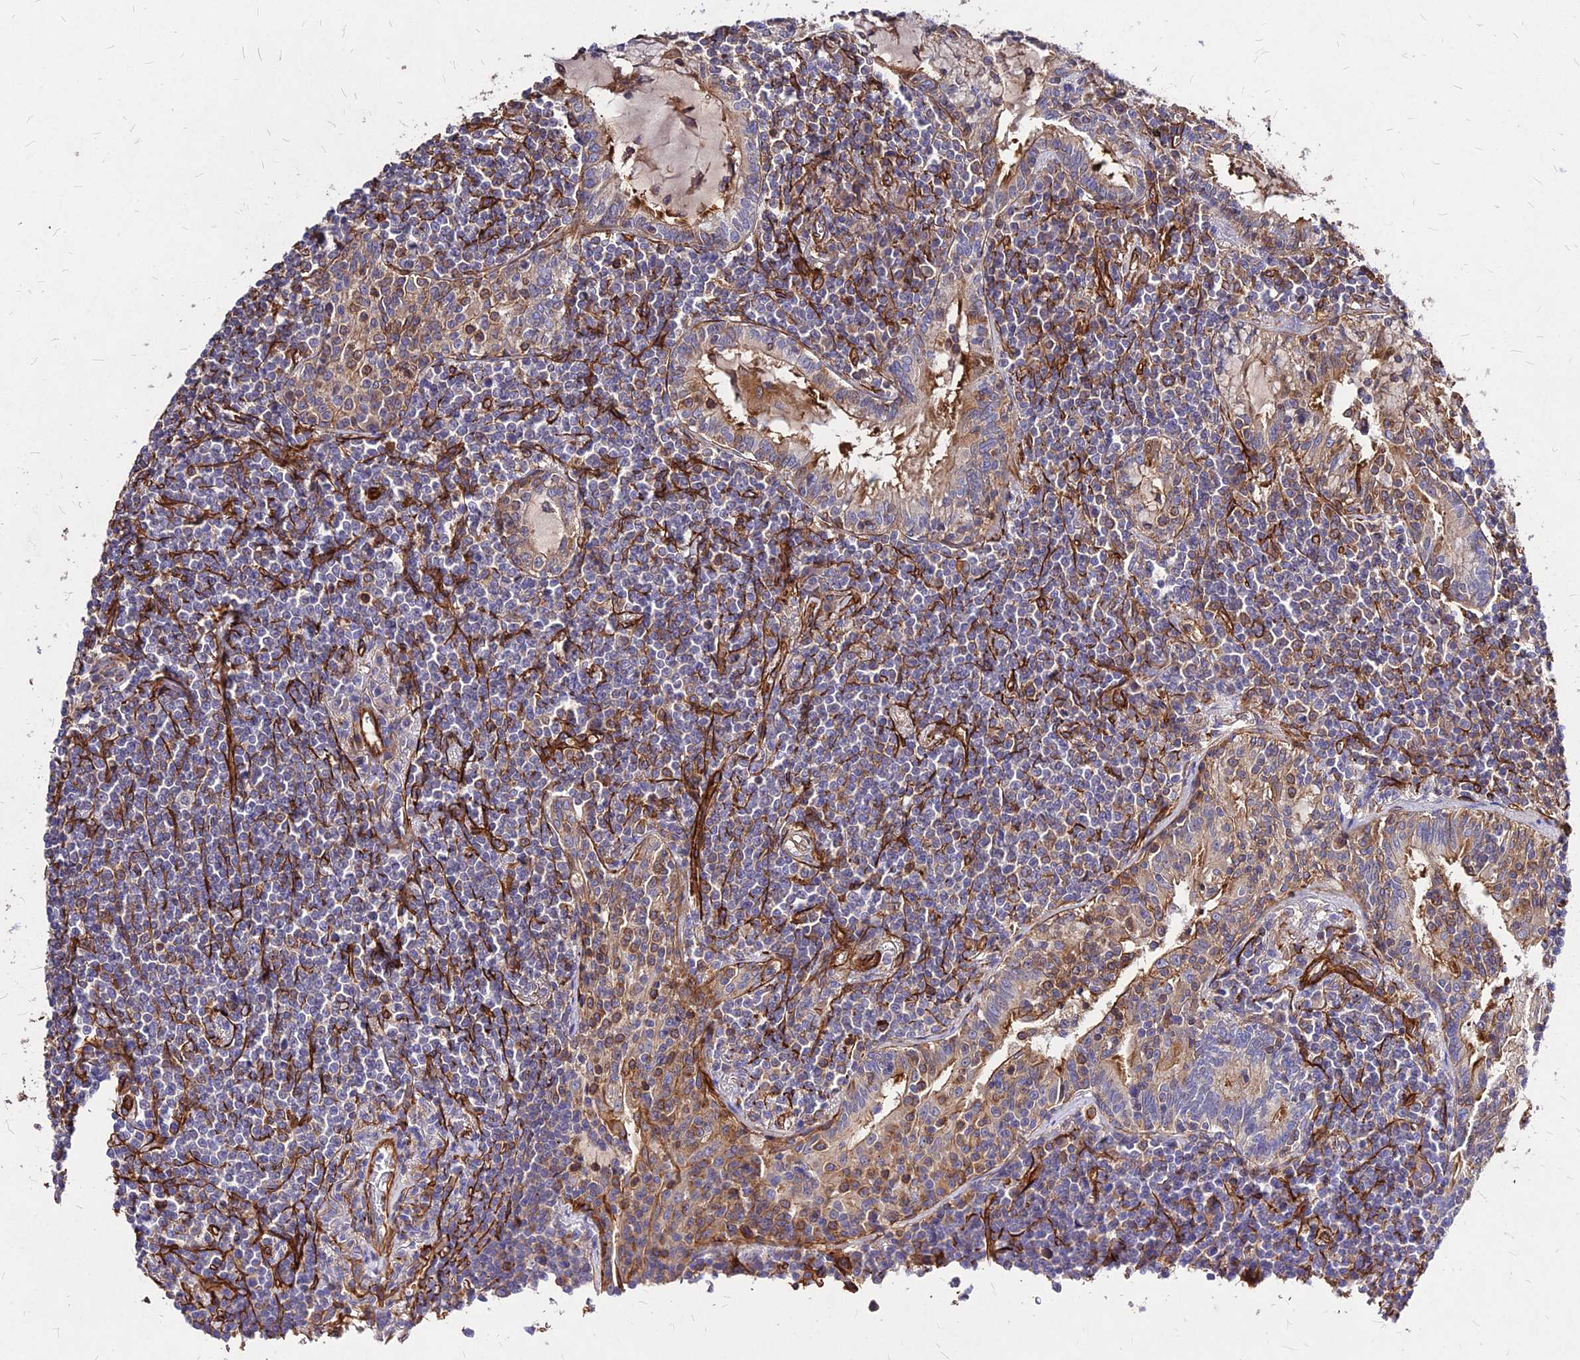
{"staining": {"intensity": "negative", "quantity": "none", "location": "none"}, "tissue": "lymphoma", "cell_type": "Tumor cells", "image_type": "cancer", "snomed": [{"axis": "morphology", "description": "Malignant lymphoma, non-Hodgkin's type, Low grade"}, {"axis": "topography", "description": "Lung"}], "caption": "An immunohistochemistry image of lymphoma is shown. There is no staining in tumor cells of lymphoma. (DAB immunohistochemistry (IHC) with hematoxylin counter stain).", "gene": "EFCC1", "patient": {"sex": "female", "age": 71}}